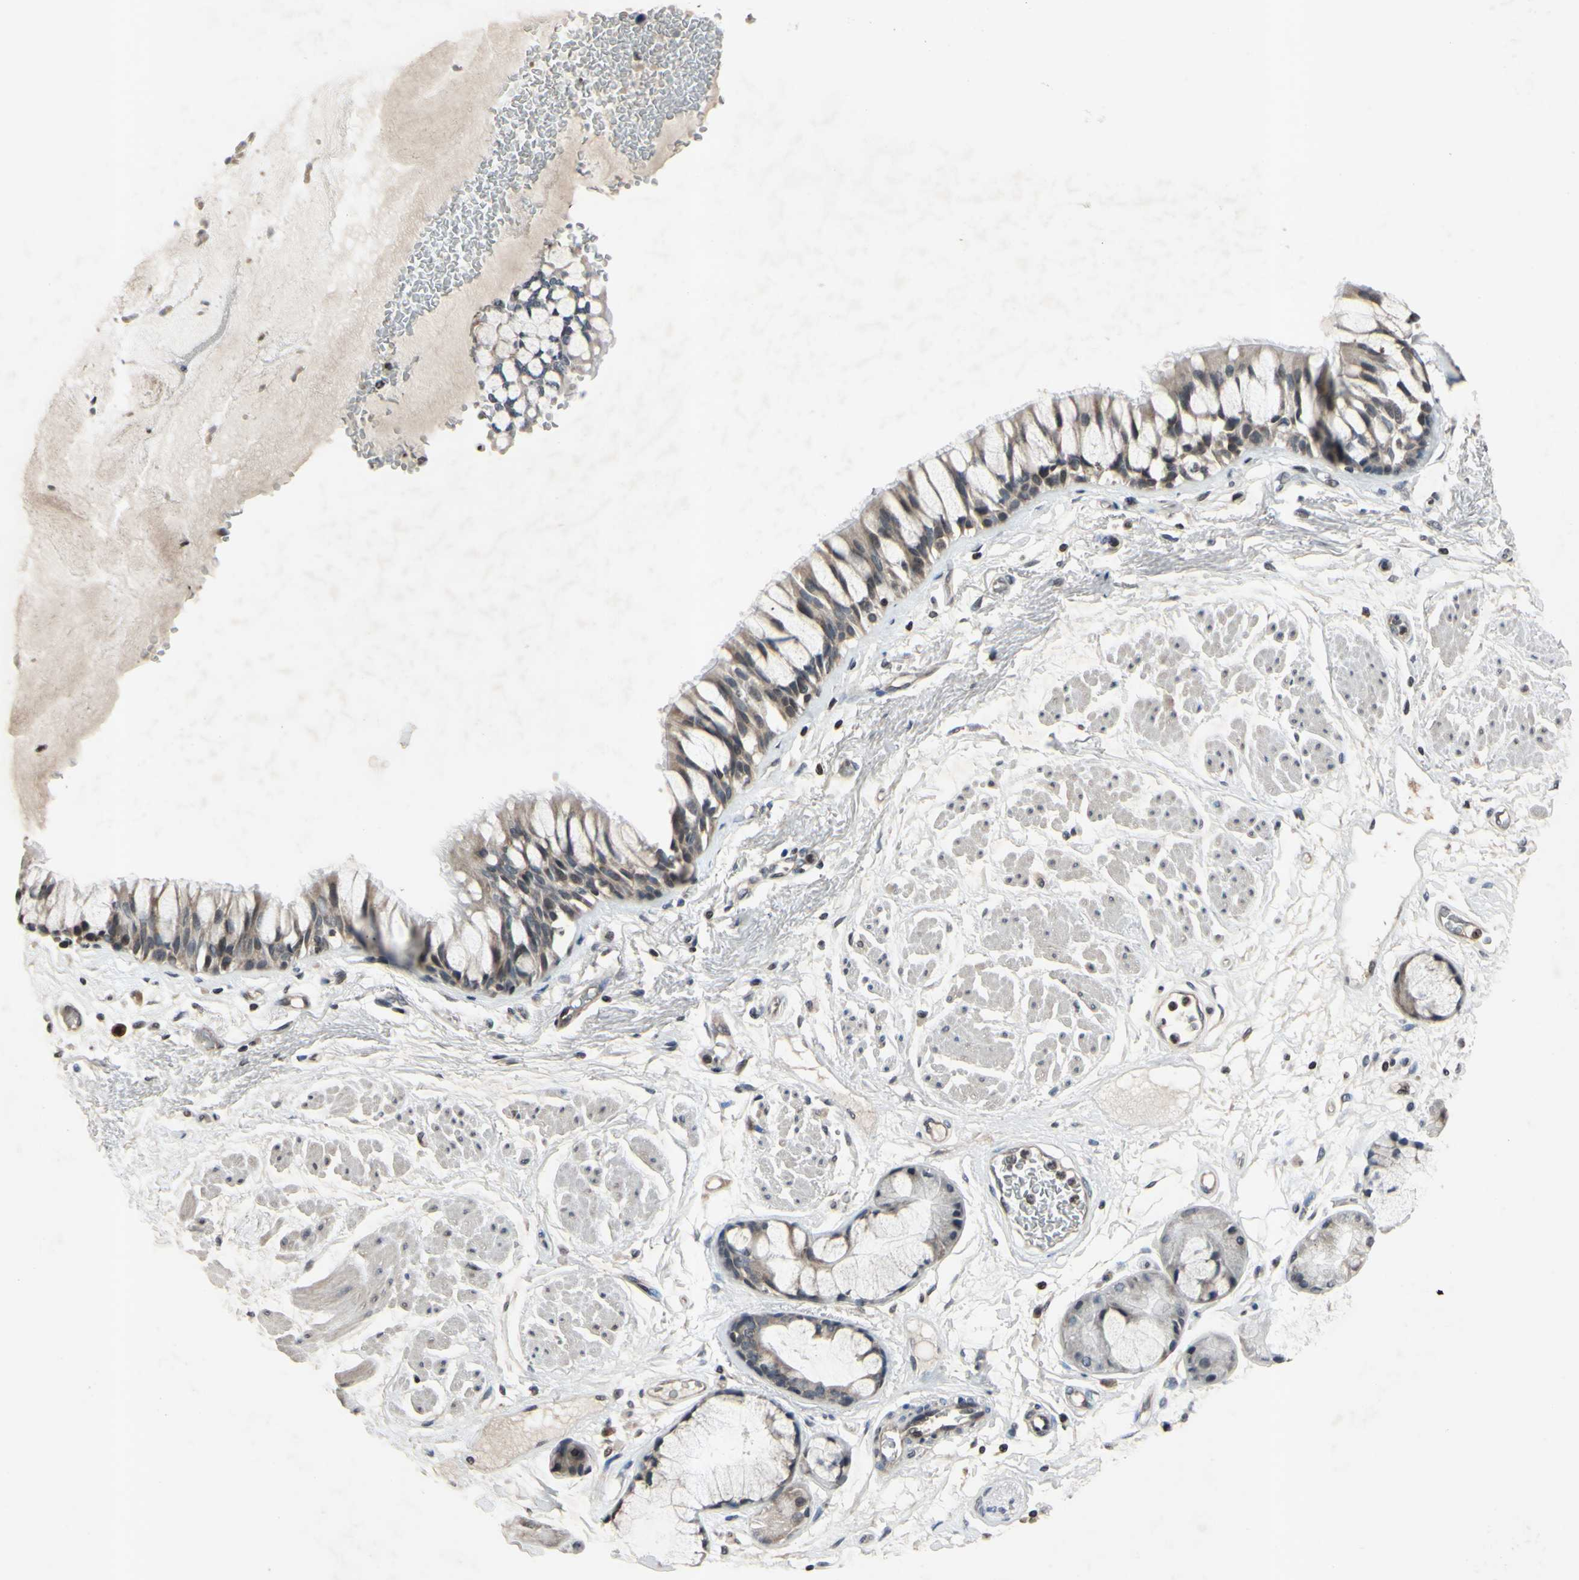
{"staining": {"intensity": "weak", "quantity": ">75%", "location": "cytoplasmic/membranous"}, "tissue": "bronchus", "cell_type": "Respiratory epithelial cells", "image_type": "normal", "snomed": [{"axis": "morphology", "description": "Normal tissue, NOS"}, {"axis": "topography", "description": "Bronchus"}], "caption": "A low amount of weak cytoplasmic/membranous positivity is appreciated in about >75% of respiratory epithelial cells in normal bronchus. (DAB (3,3'-diaminobenzidine) IHC with brightfield microscopy, high magnification).", "gene": "ARG1", "patient": {"sex": "male", "age": 66}}